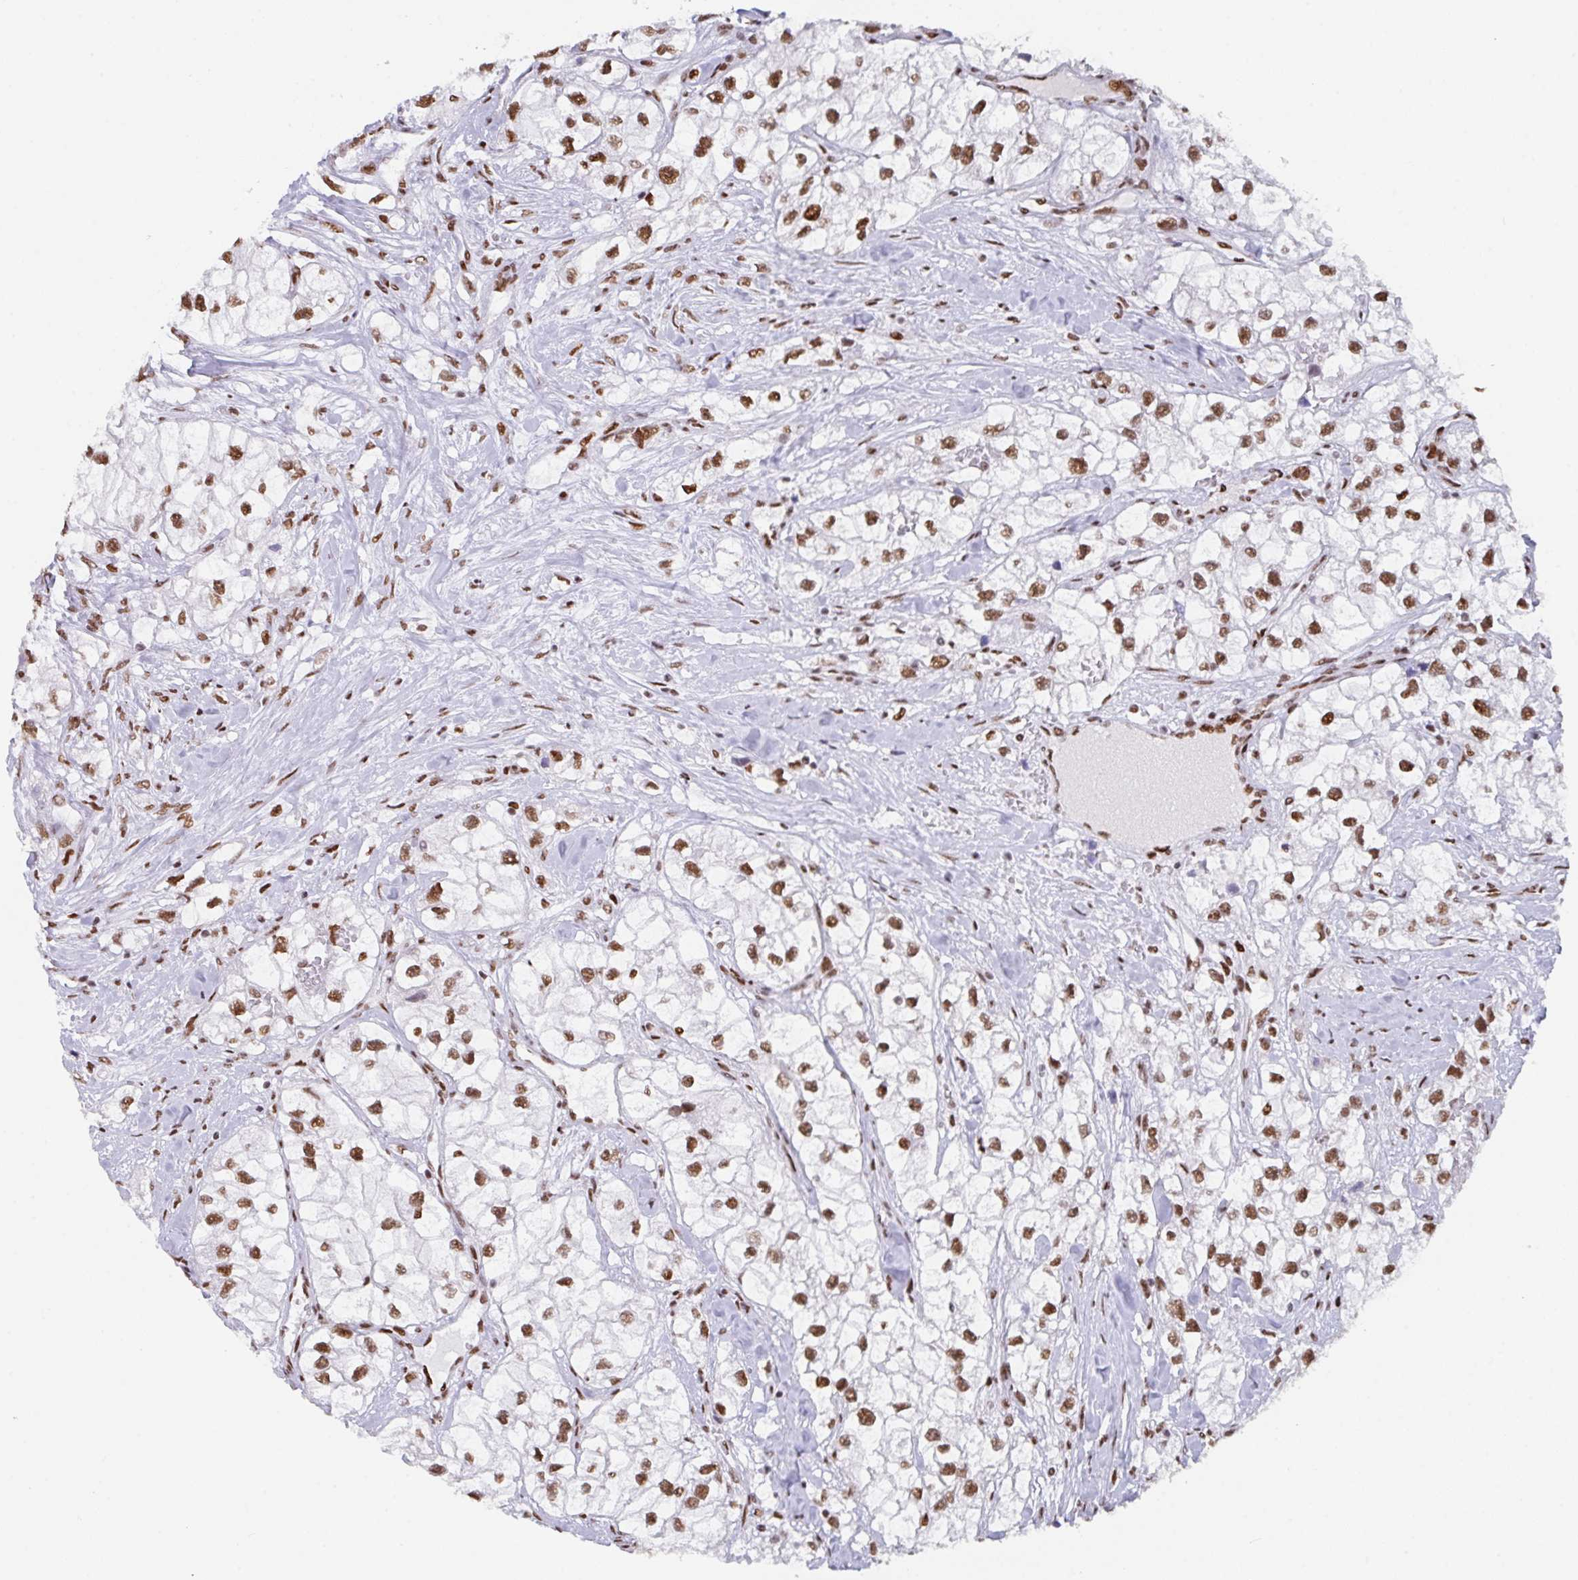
{"staining": {"intensity": "strong", "quantity": ">75%", "location": "nuclear"}, "tissue": "renal cancer", "cell_type": "Tumor cells", "image_type": "cancer", "snomed": [{"axis": "morphology", "description": "Adenocarcinoma, NOS"}, {"axis": "topography", "description": "Kidney"}], "caption": "Immunohistochemistry (IHC) micrograph of renal cancer (adenocarcinoma) stained for a protein (brown), which displays high levels of strong nuclear staining in approximately >75% of tumor cells.", "gene": "CLP1", "patient": {"sex": "male", "age": 59}}